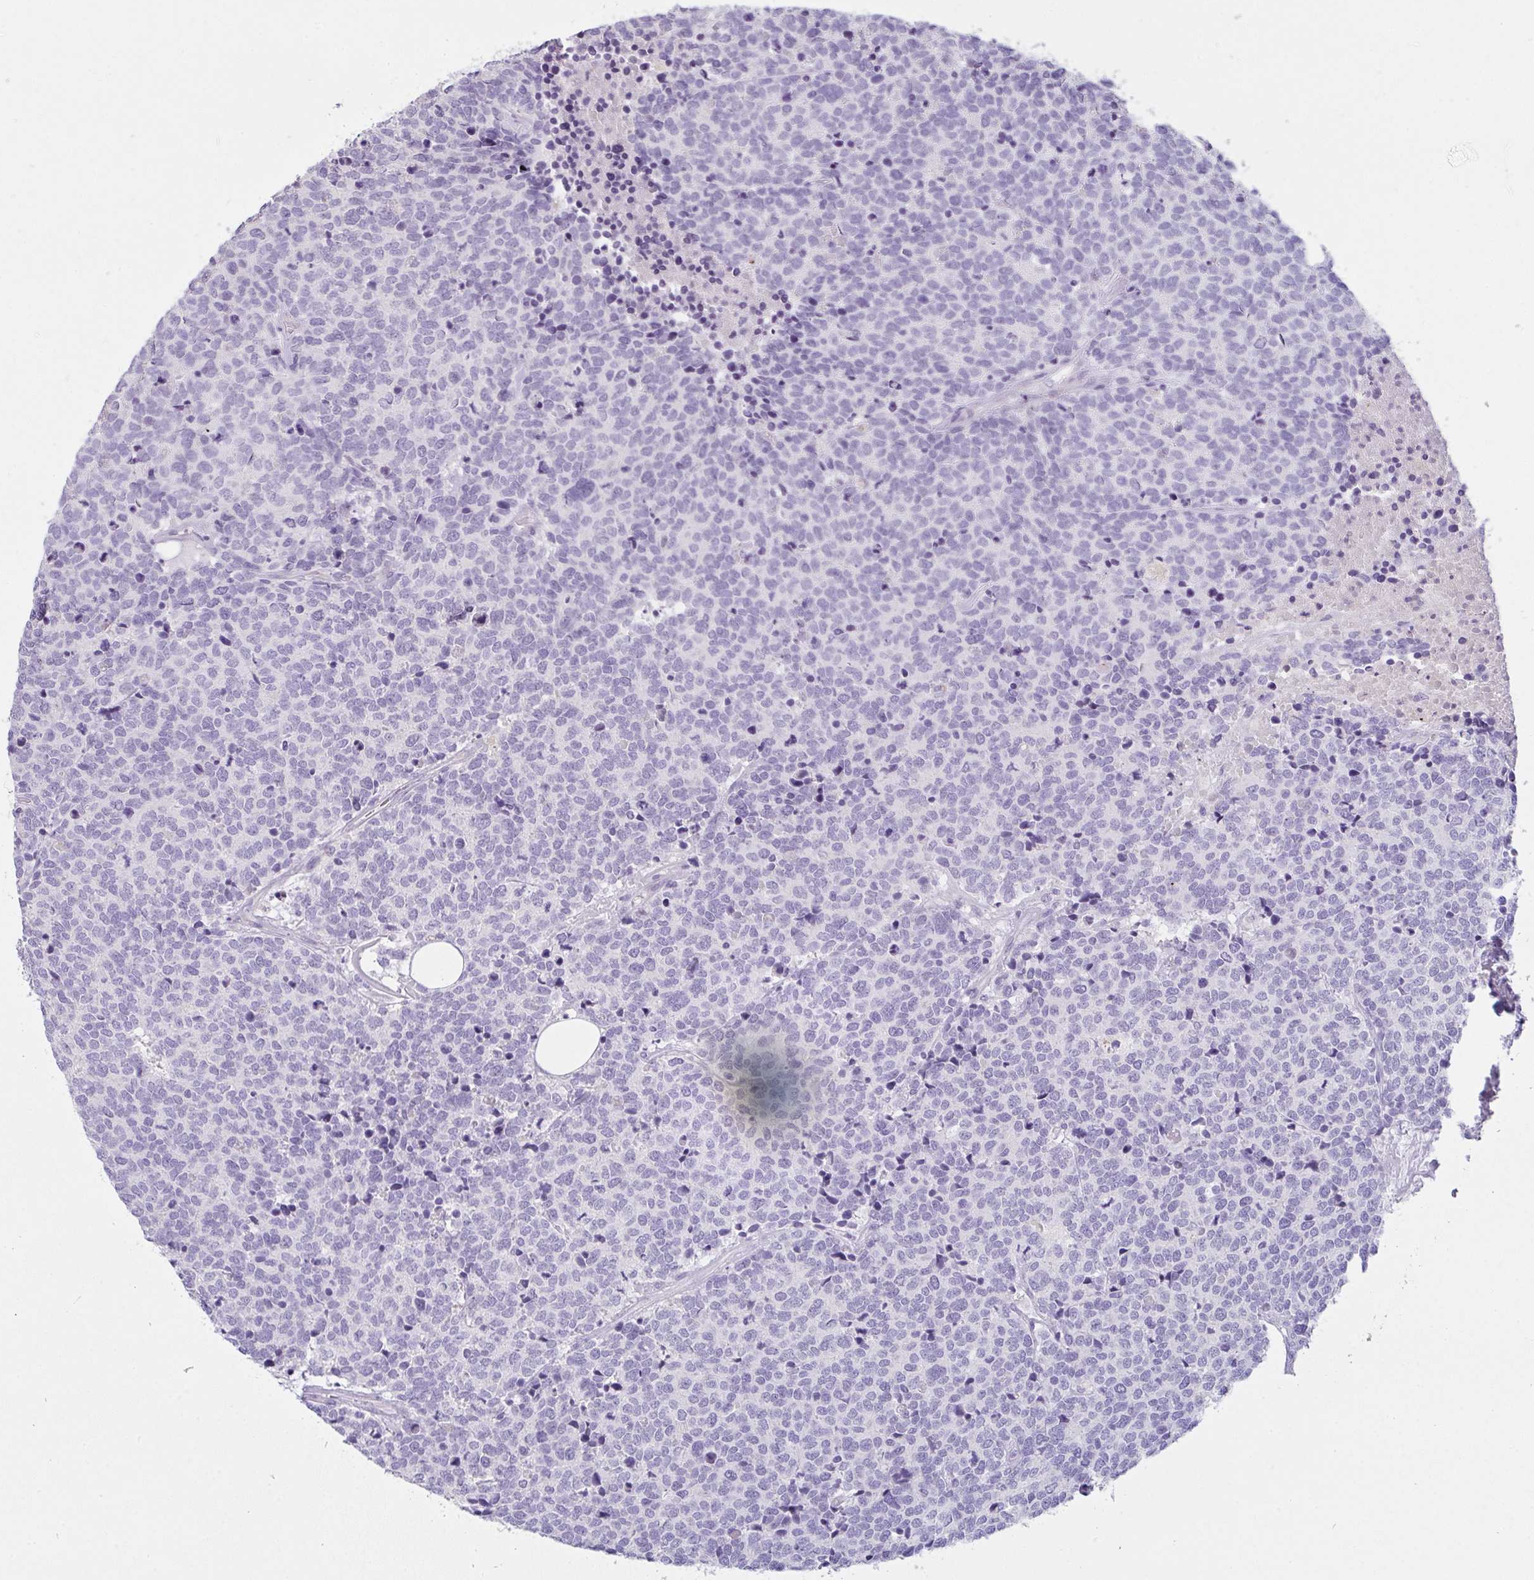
{"staining": {"intensity": "negative", "quantity": "none", "location": "none"}, "tissue": "carcinoid", "cell_type": "Tumor cells", "image_type": "cancer", "snomed": [{"axis": "morphology", "description": "Carcinoid, malignant, NOS"}, {"axis": "topography", "description": "Skin"}], "caption": "Protein analysis of carcinoid exhibits no significant expression in tumor cells.", "gene": "COX7B", "patient": {"sex": "female", "age": 79}}